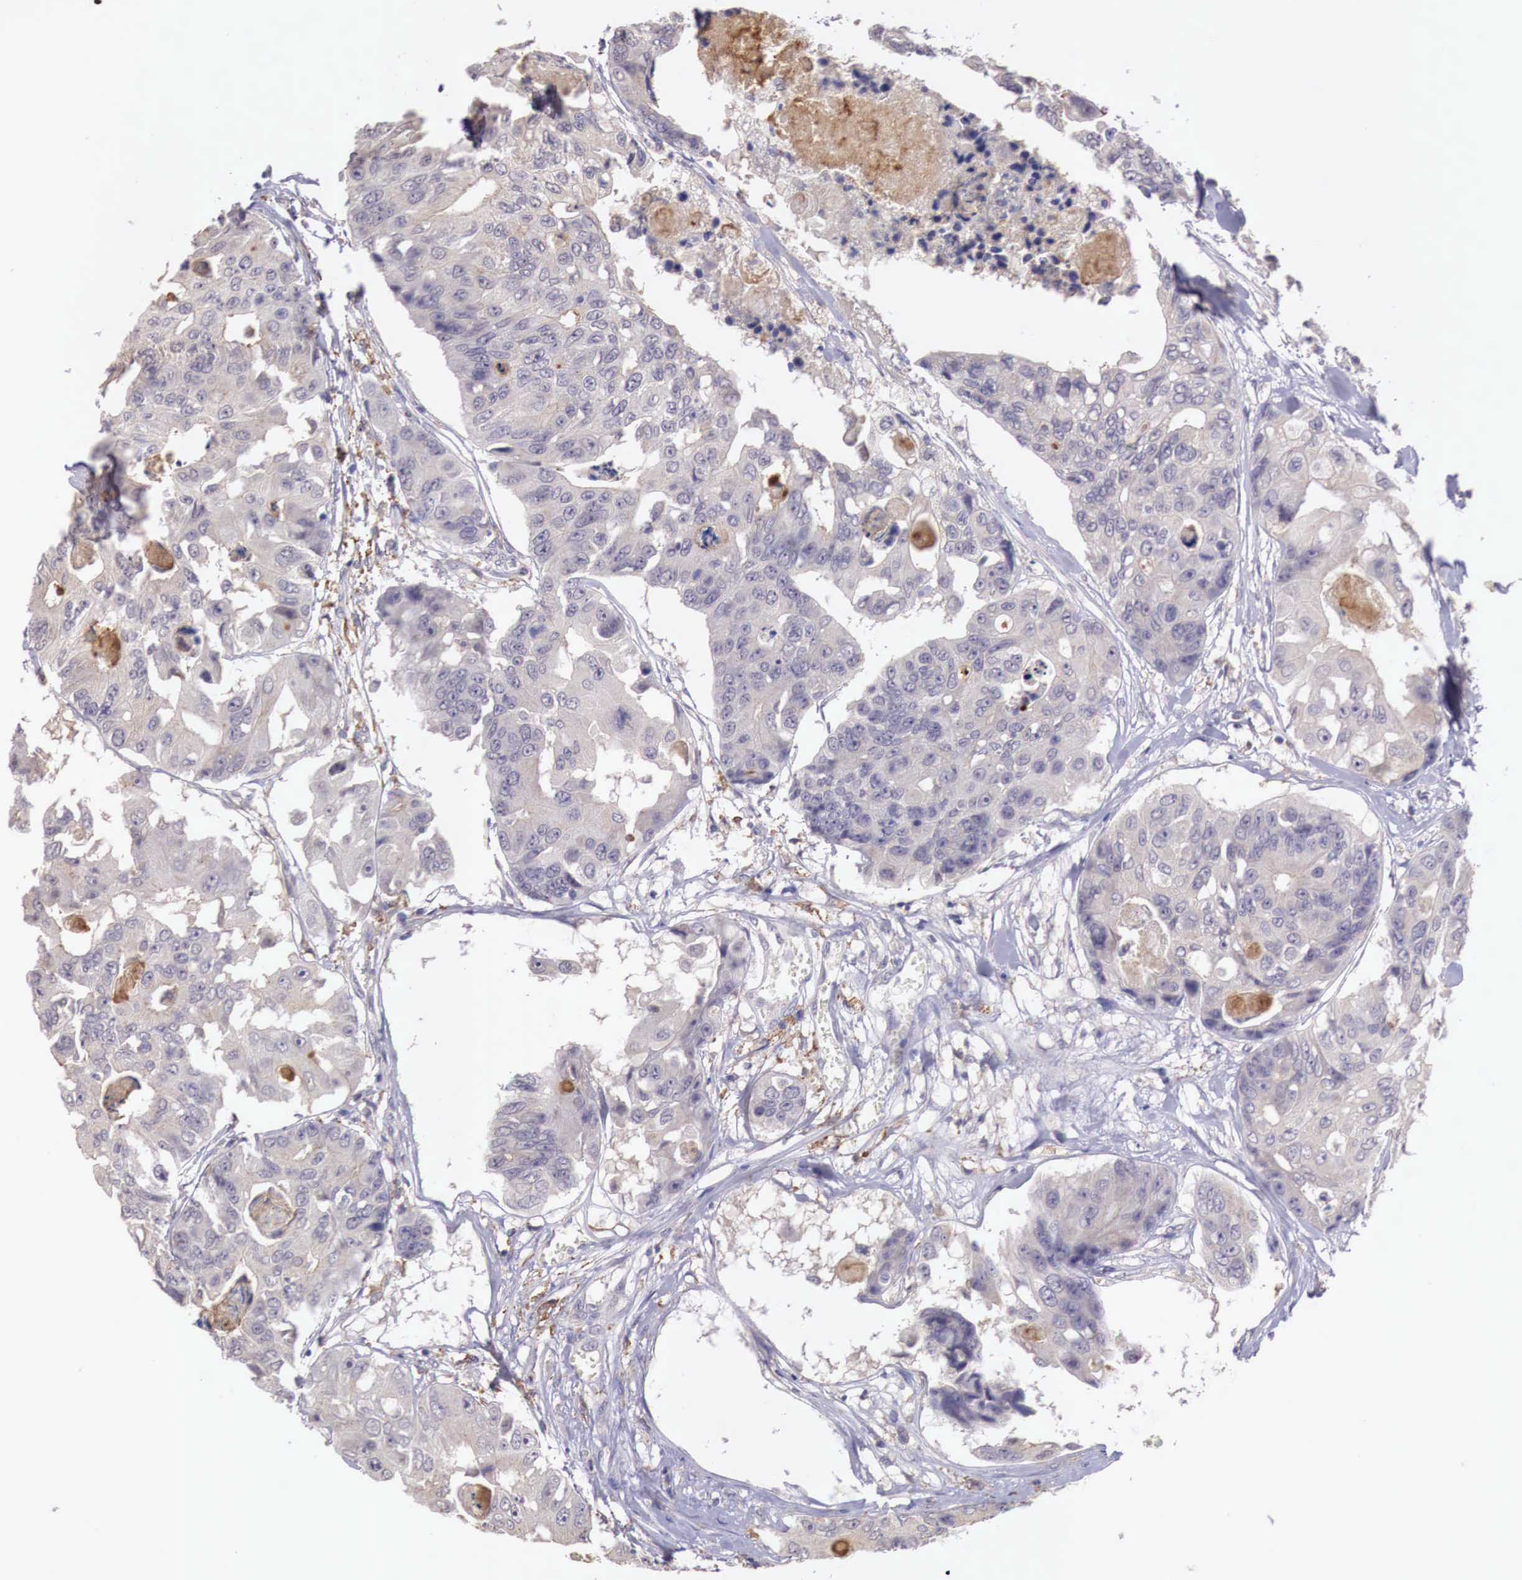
{"staining": {"intensity": "weak", "quantity": "25%-75%", "location": "cytoplasmic/membranous"}, "tissue": "colorectal cancer", "cell_type": "Tumor cells", "image_type": "cancer", "snomed": [{"axis": "morphology", "description": "Adenocarcinoma, NOS"}, {"axis": "topography", "description": "Colon"}], "caption": "Immunohistochemical staining of human colorectal cancer reveals low levels of weak cytoplasmic/membranous positivity in about 25%-75% of tumor cells.", "gene": "CHRDL1", "patient": {"sex": "female", "age": 86}}